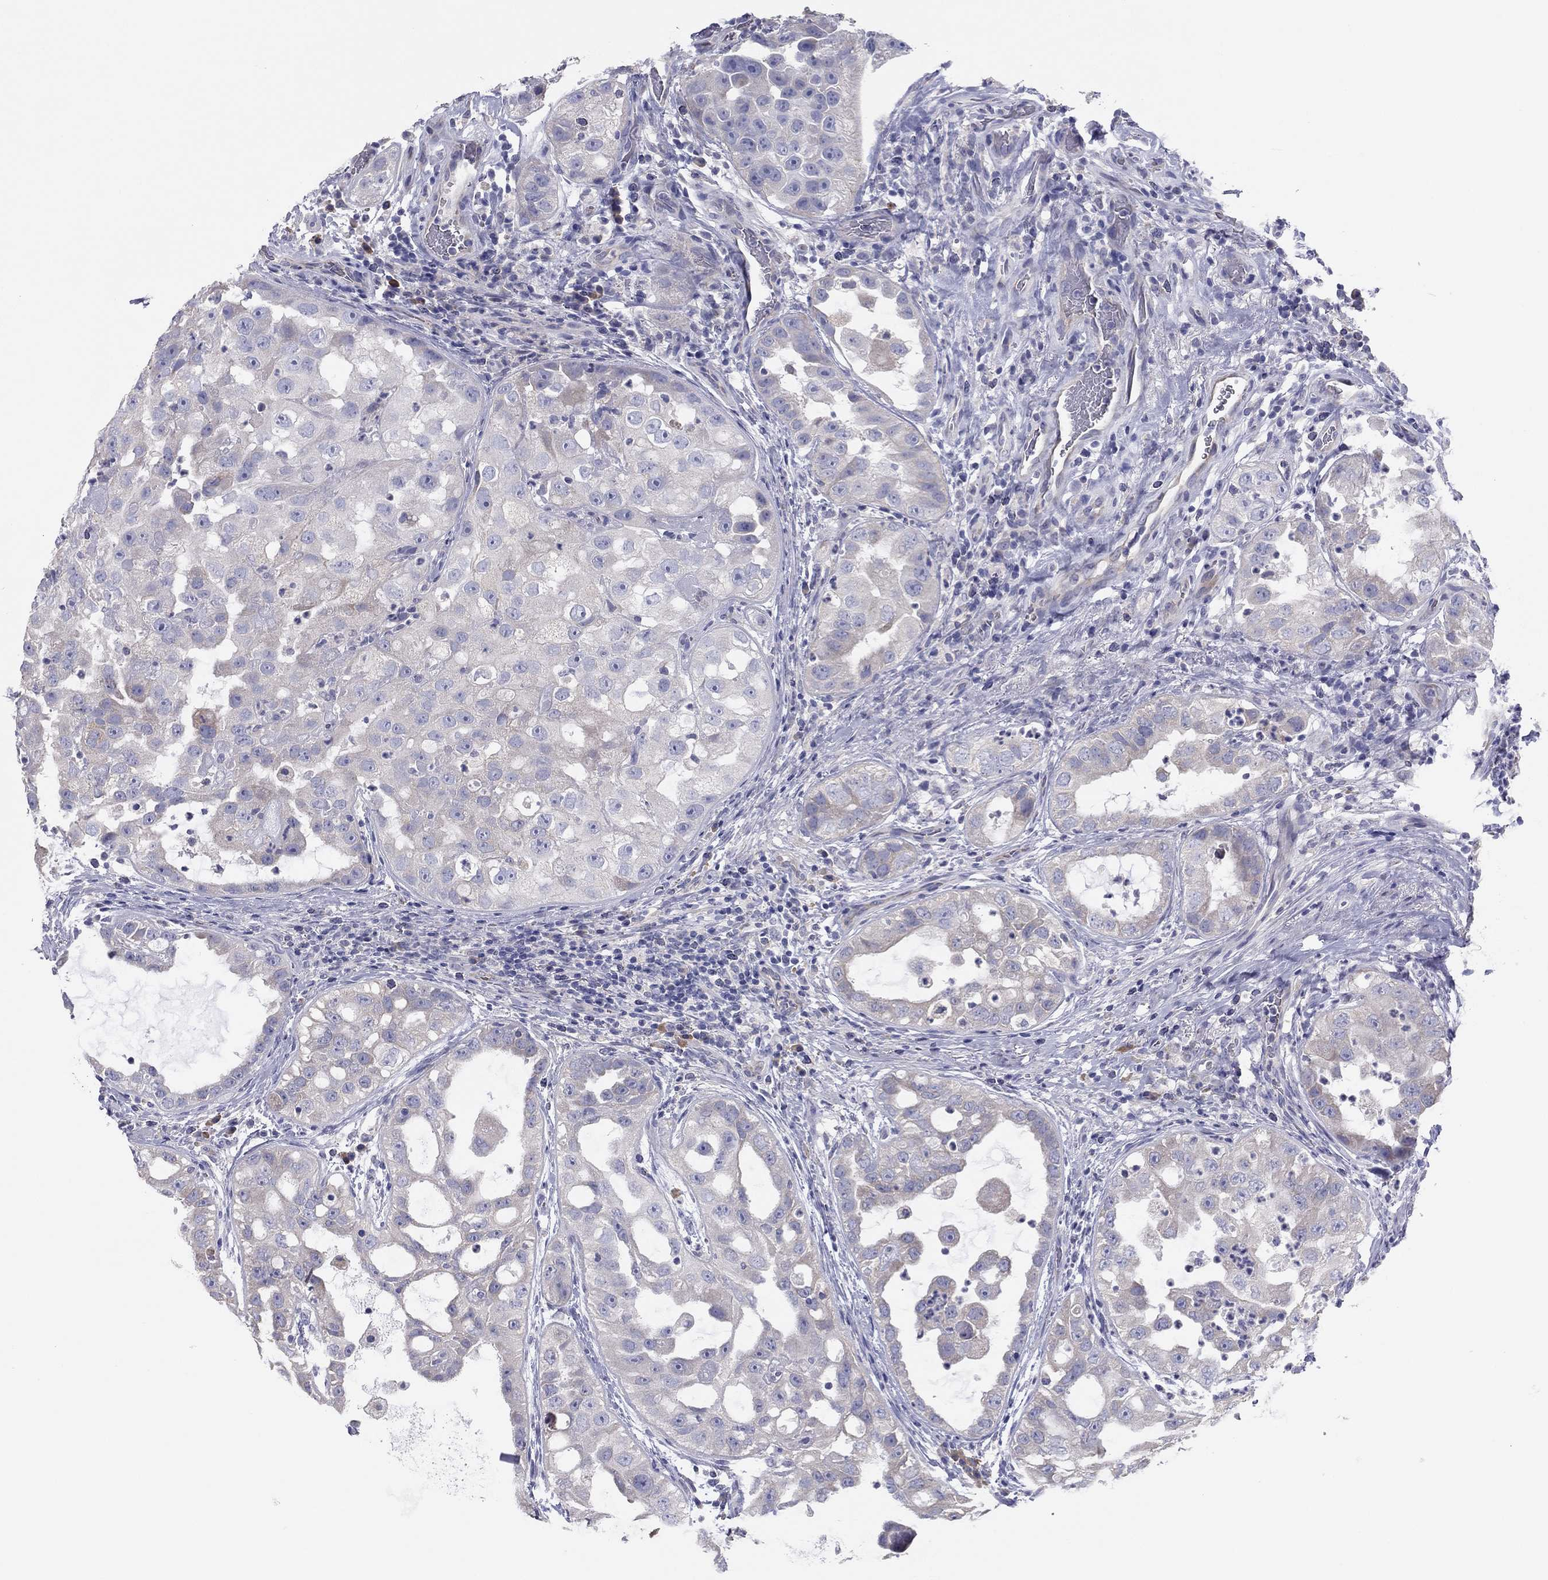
{"staining": {"intensity": "weak", "quantity": "<25%", "location": "cytoplasmic/membranous"}, "tissue": "urothelial cancer", "cell_type": "Tumor cells", "image_type": "cancer", "snomed": [{"axis": "morphology", "description": "Urothelial carcinoma, High grade"}, {"axis": "topography", "description": "Urinary bladder"}], "caption": "A histopathology image of urothelial cancer stained for a protein displays no brown staining in tumor cells. The staining was performed using DAB (3,3'-diaminobenzidine) to visualize the protein expression in brown, while the nuclei were stained in blue with hematoxylin (Magnification: 20x).", "gene": "GRK7", "patient": {"sex": "female", "age": 41}}